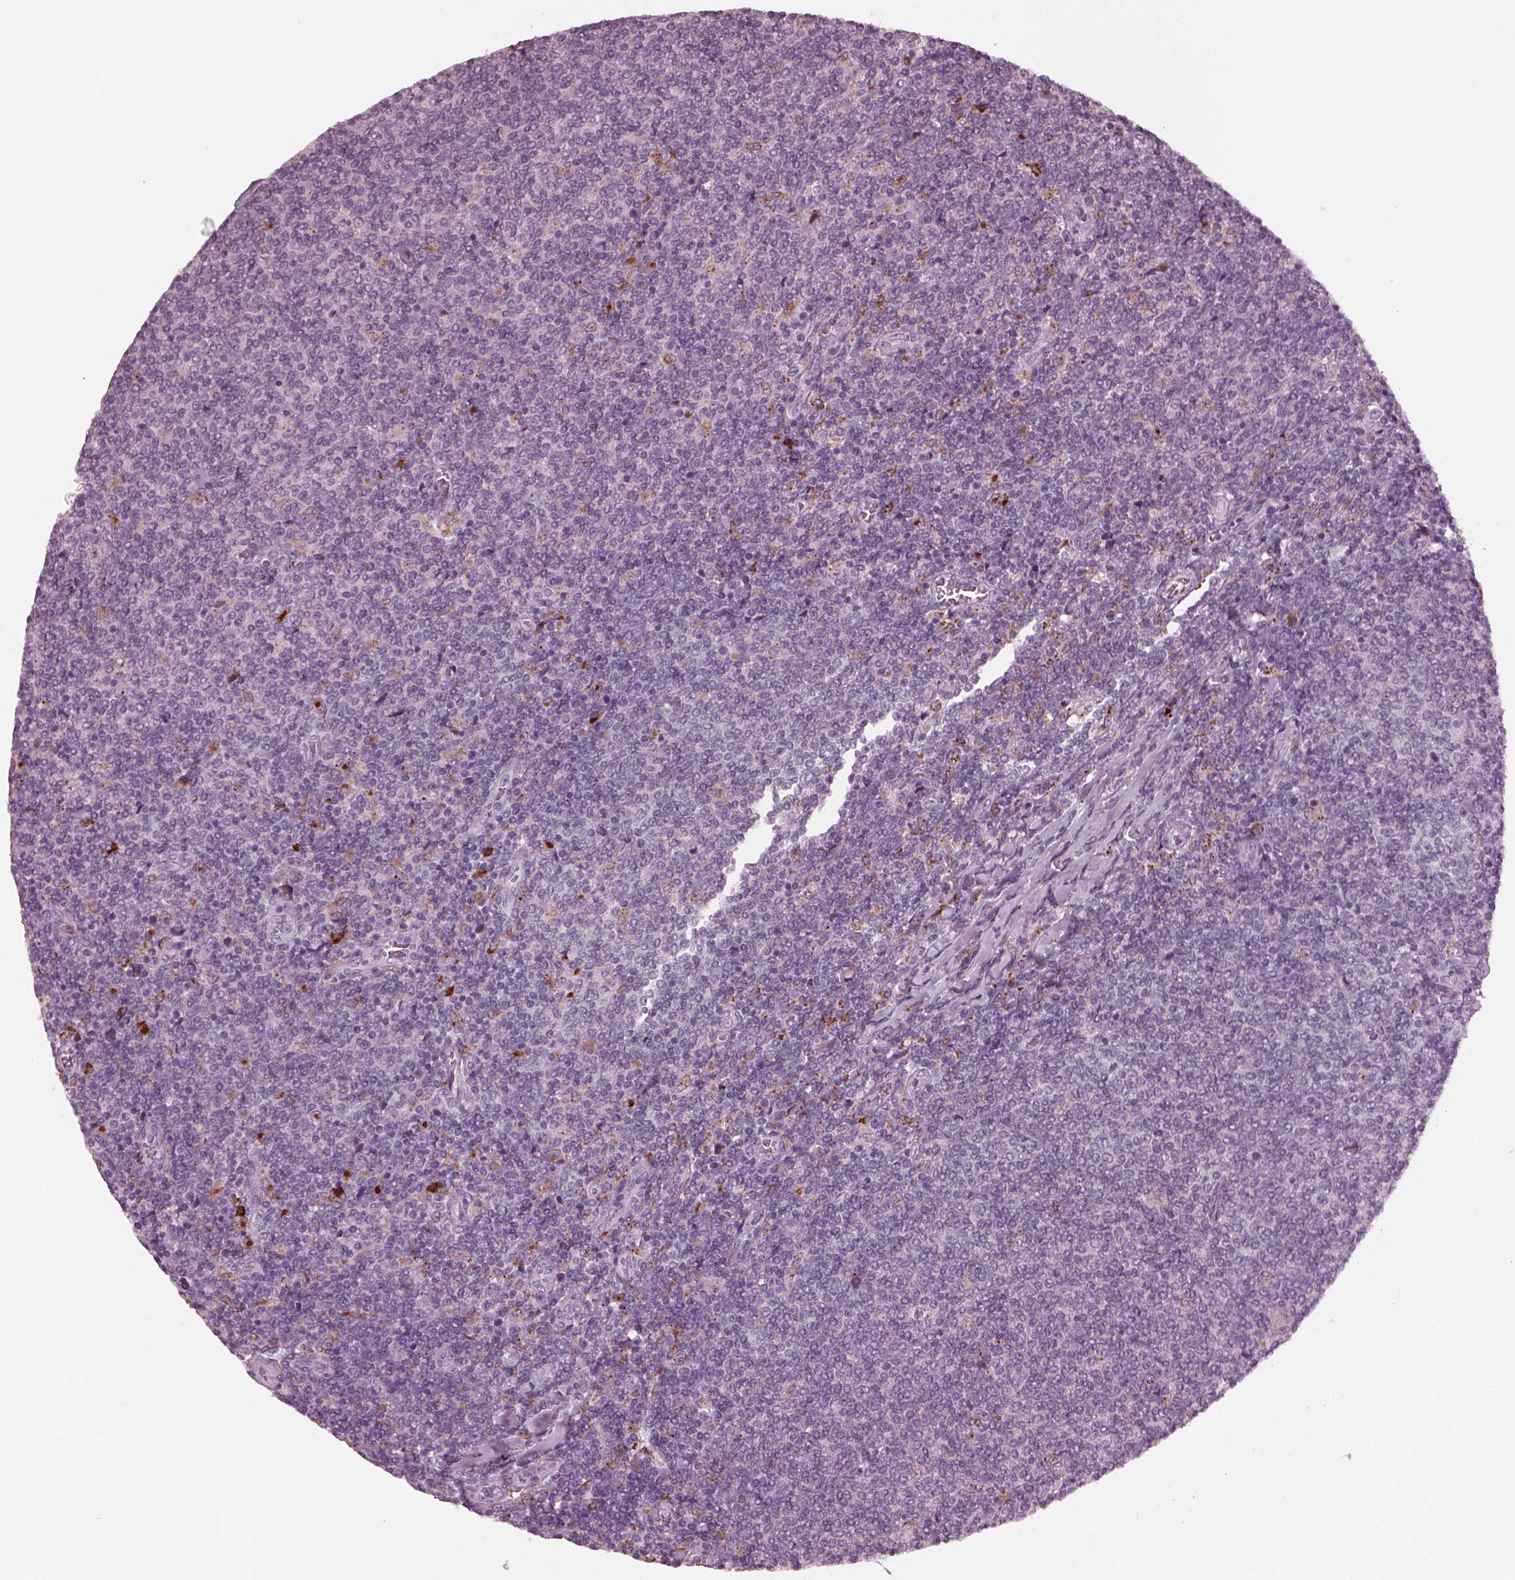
{"staining": {"intensity": "negative", "quantity": "none", "location": "none"}, "tissue": "lymphoma", "cell_type": "Tumor cells", "image_type": "cancer", "snomed": [{"axis": "morphology", "description": "Malignant lymphoma, non-Hodgkin's type, Low grade"}, {"axis": "topography", "description": "Lymph node"}], "caption": "IHC micrograph of human low-grade malignant lymphoma, non-Hodgkin's type stained for a protein (brown), which shows no staining in tumor cells.", "gene": "SLAMF8", "patient": {"sex": "male", "age": 52}}